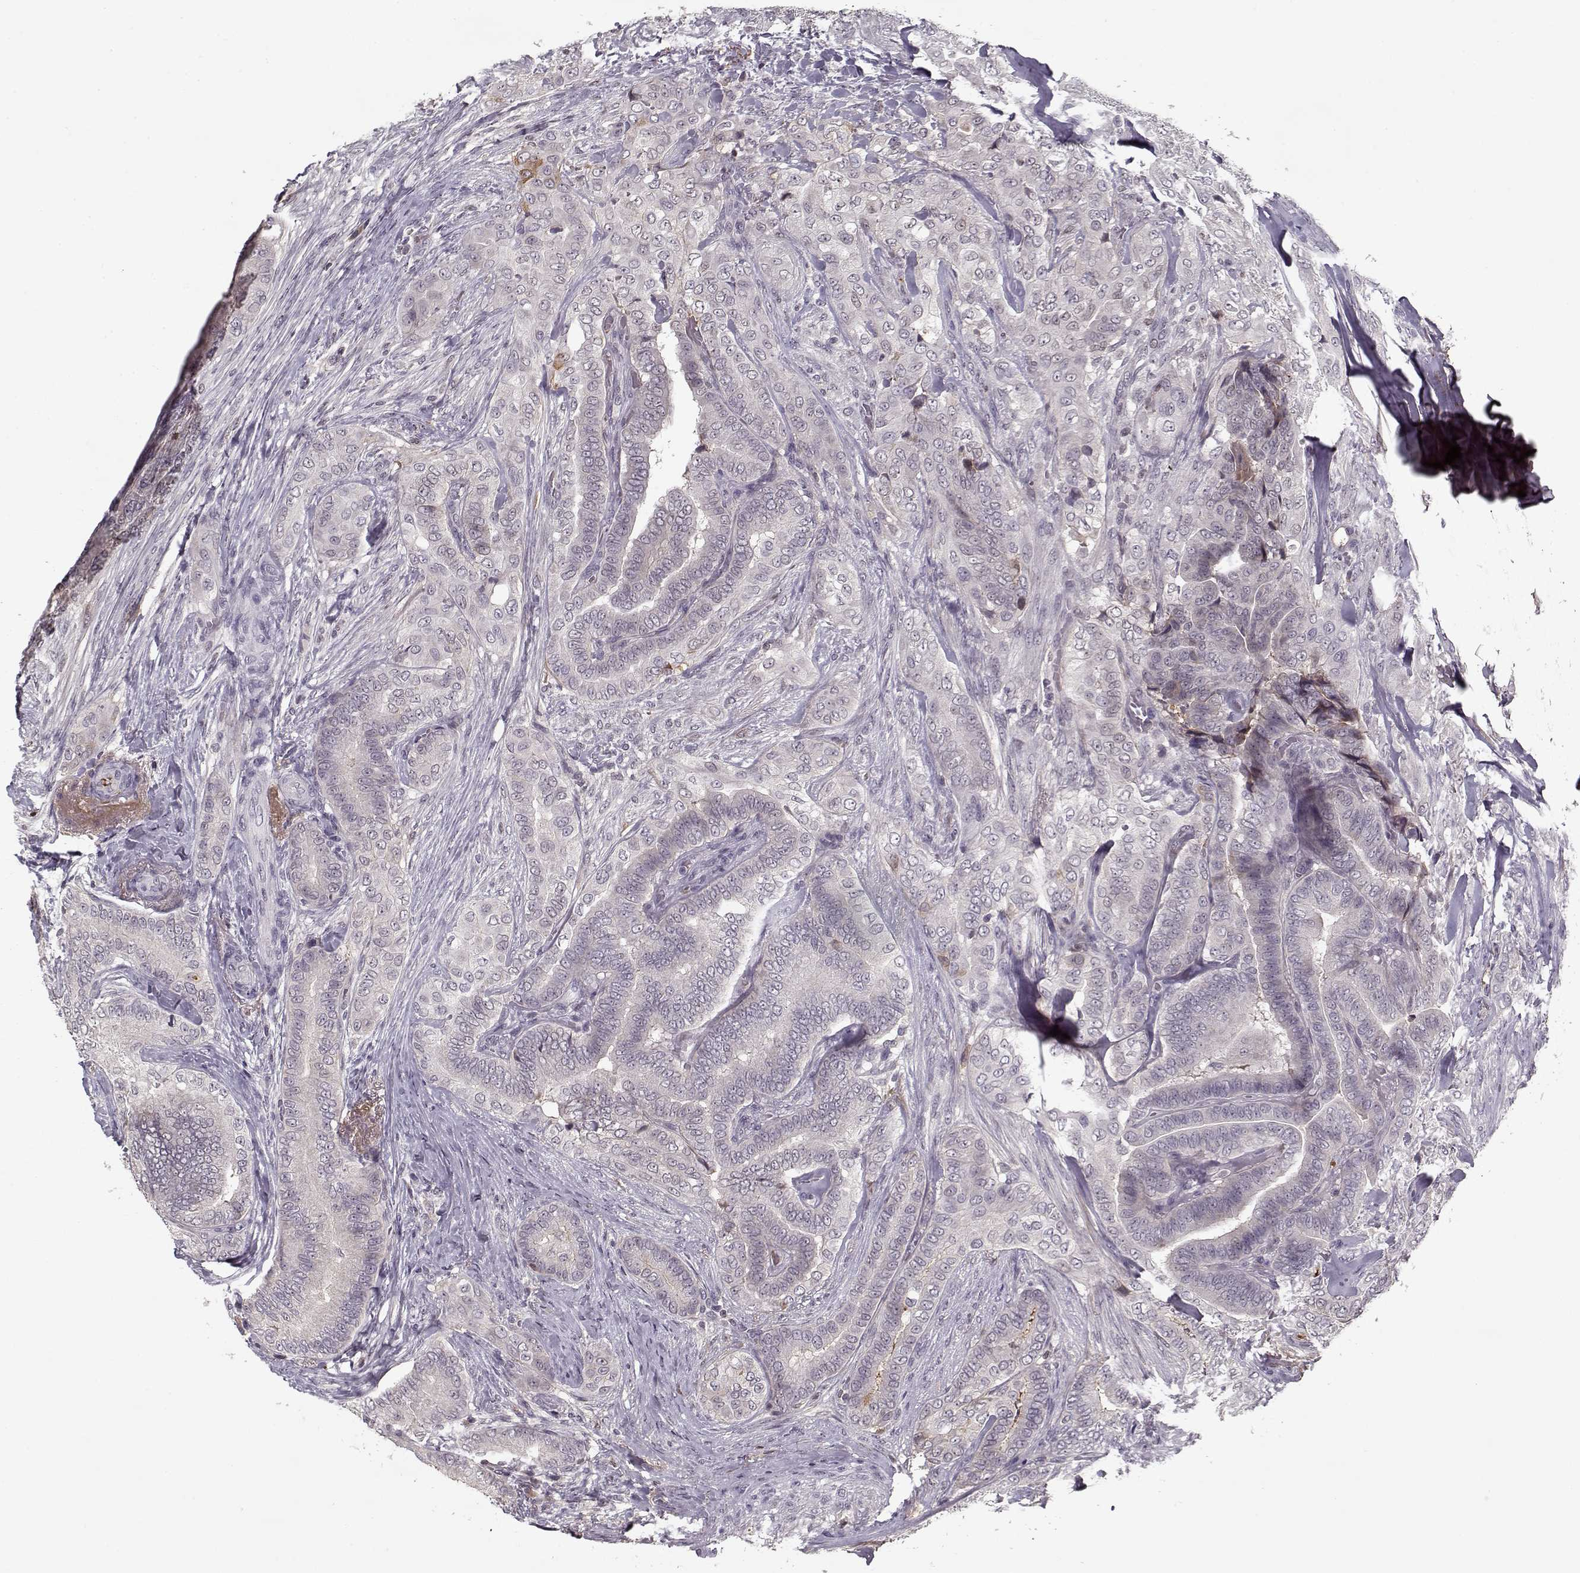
{"staining": {"intensity": "negative", "quantity": "none", "location": "none"}, "tissue": "thyroid cancer", "cell_type": "Tumor cells", "image_type": "cancer", "snomed": [{"axis": "morphology", "description": "Papillary adenocarcinoma, NOS"}, {"axis": "topography", "description": "Thyroid gland"}], "caption": "Immunohistochemical staining of human thyroid cancer shows no significant positivity in tumor cells.", "gene": "AFM", "patient": {"sex": "male", "age": 61}}